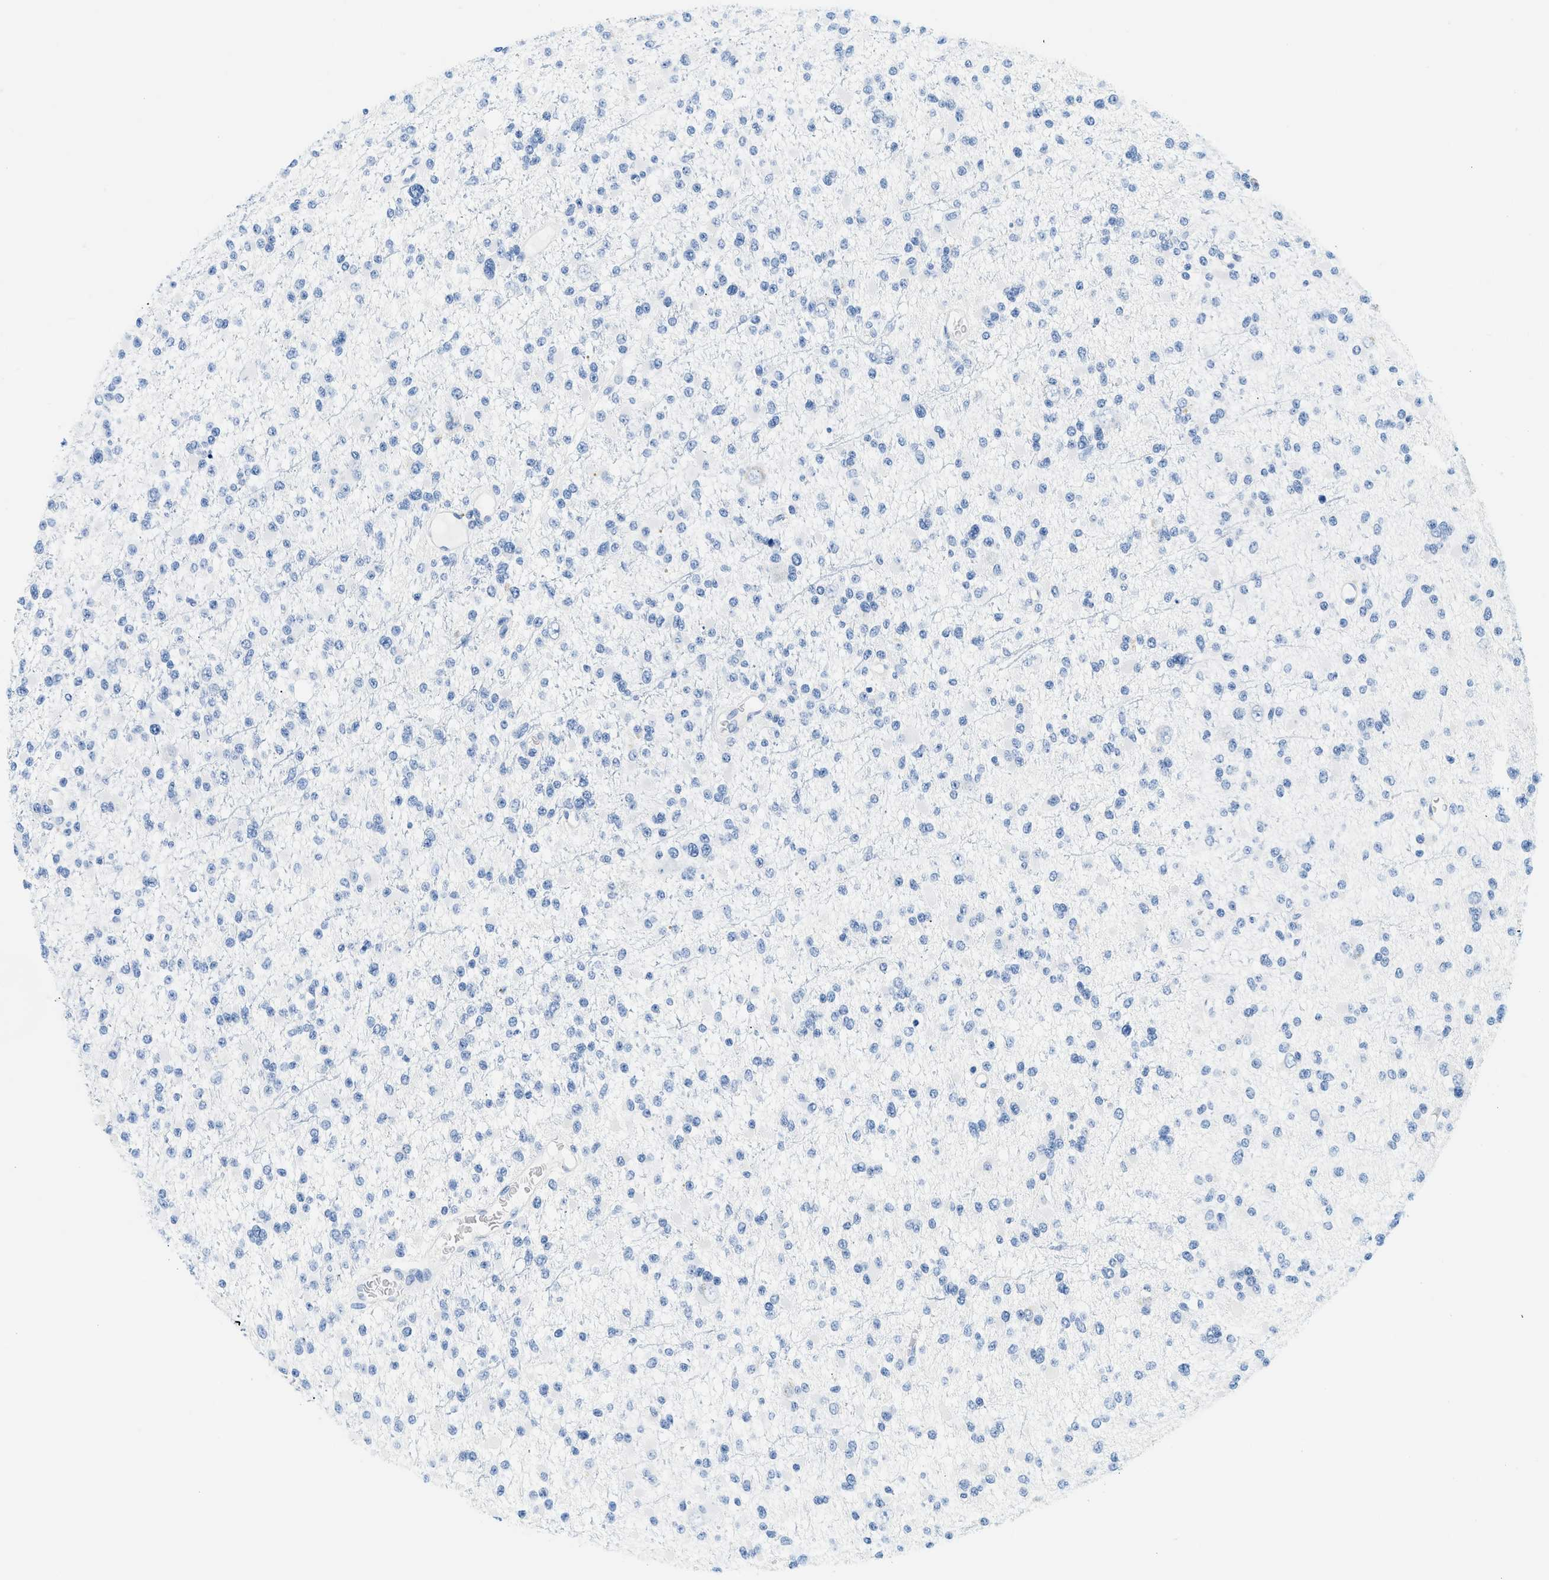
{"staining": {"intensity": "negative", "quantity": "none", "location": "none"}, "tissue": "glioma", "cell_type": "Tumor cells", "image_type": "cancer", "snomed": [{"axis": "morphology", "description": "Glioma, malignant, Low grade"}, {"axis": "topography", "description": "Brain"}], "caption": "DAB (3,3'-diaminobenzidine) immunohistochemical staining of human glioma displays no significant expression in tumor cells.", "gene": "STXBP2", "patient": {"sex": "female", "age": 22}}